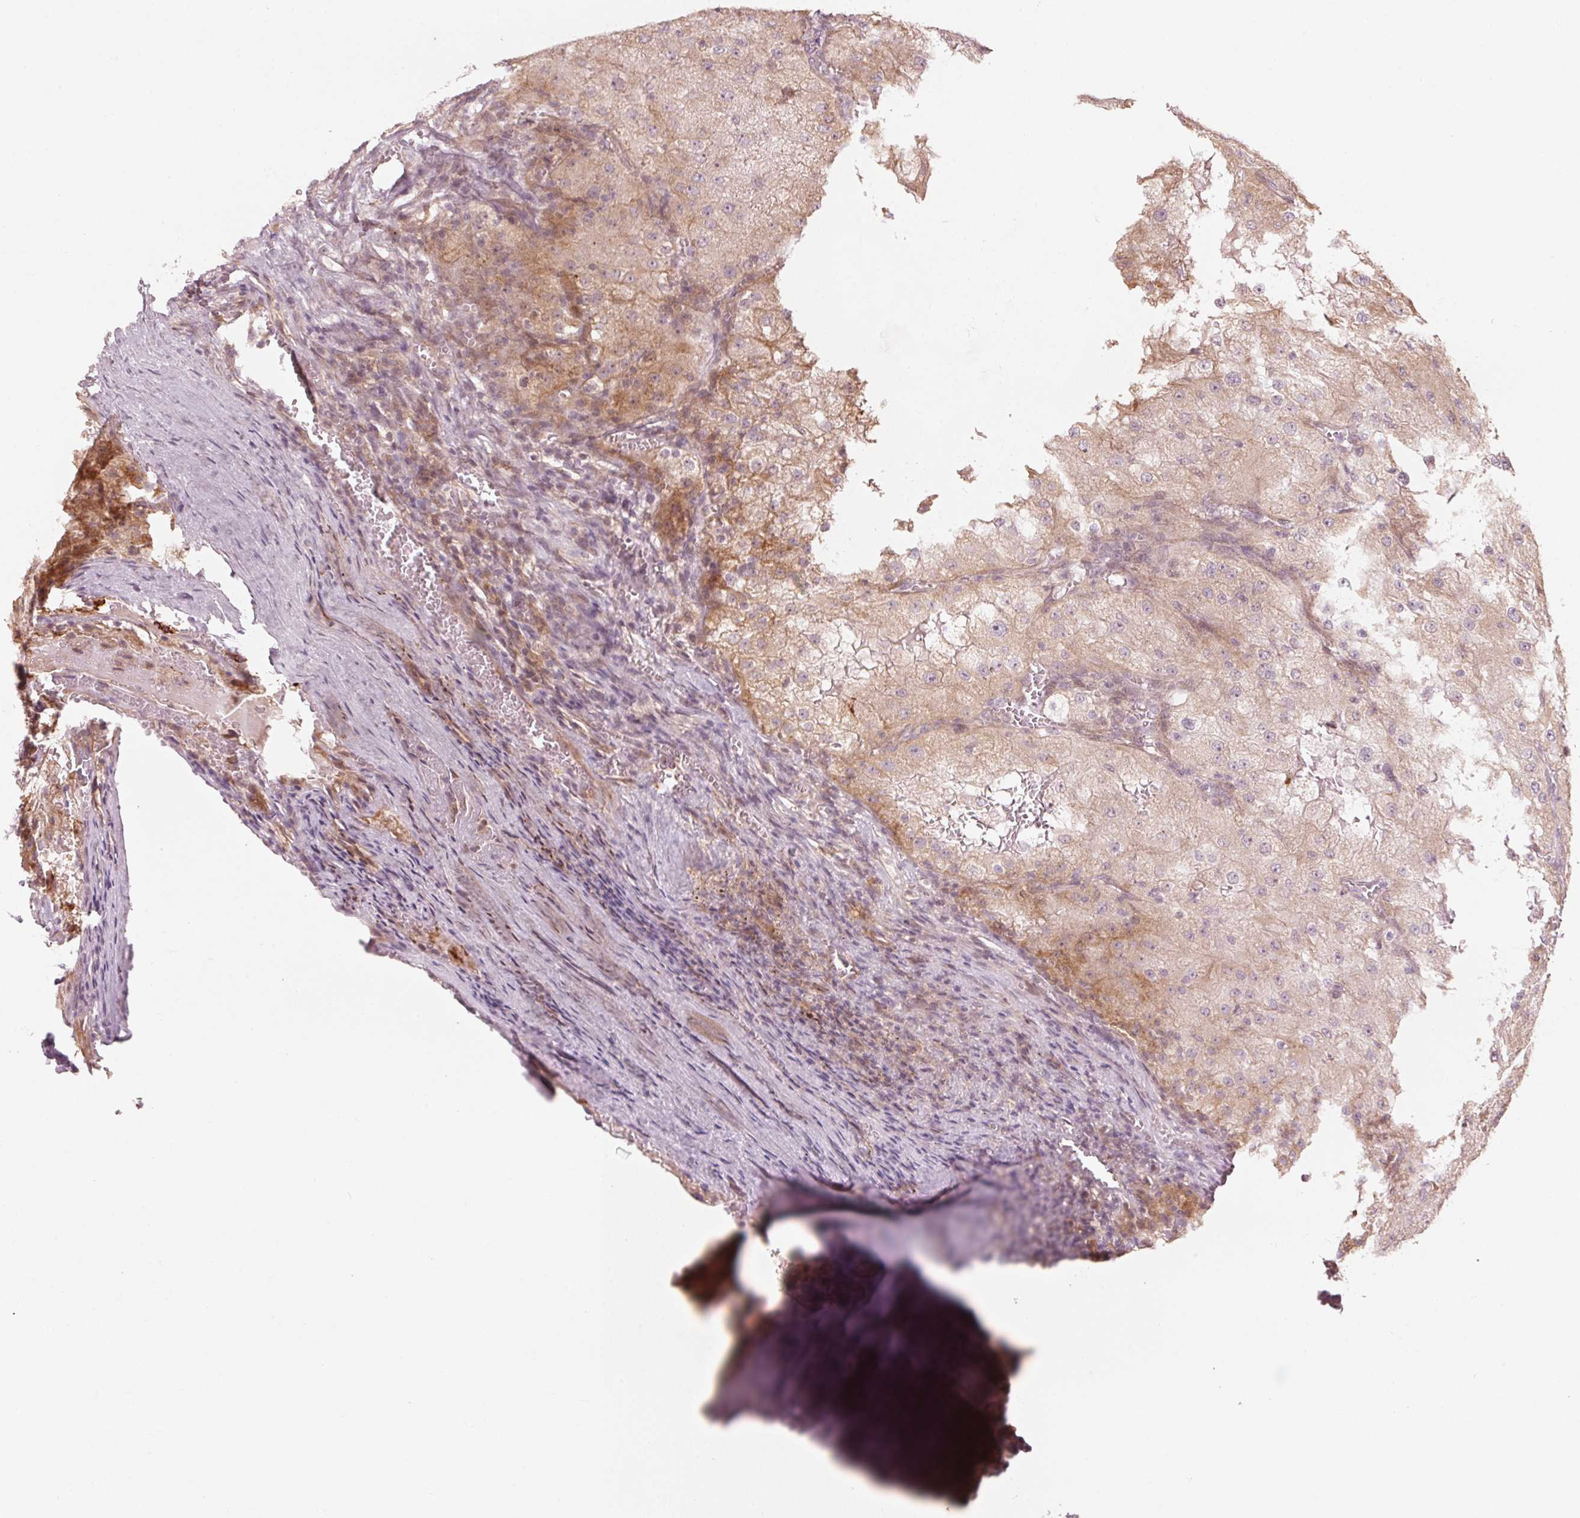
{"staining": {"intensity": "weak", "quantity": ">75%", "location": "cytoplasmic/membranous"}, "tissue": "renal cancer", "cell_type": "Tumor cells", "image_type": "cancer", "snomed": [{"axis": "morphology", "description": "Adenocarcinoma, NOS"}, {"axis": "topography", "description": "Kidney"}], "caption": "This histopathology image demonstrates IHC staining of renal adenocarcinoma, with low weak cytoplasmic/membranous positivity in about >75% of tumor cells.", "gene": "TMED6", "patient": {"sex": "female", "age": 74}}